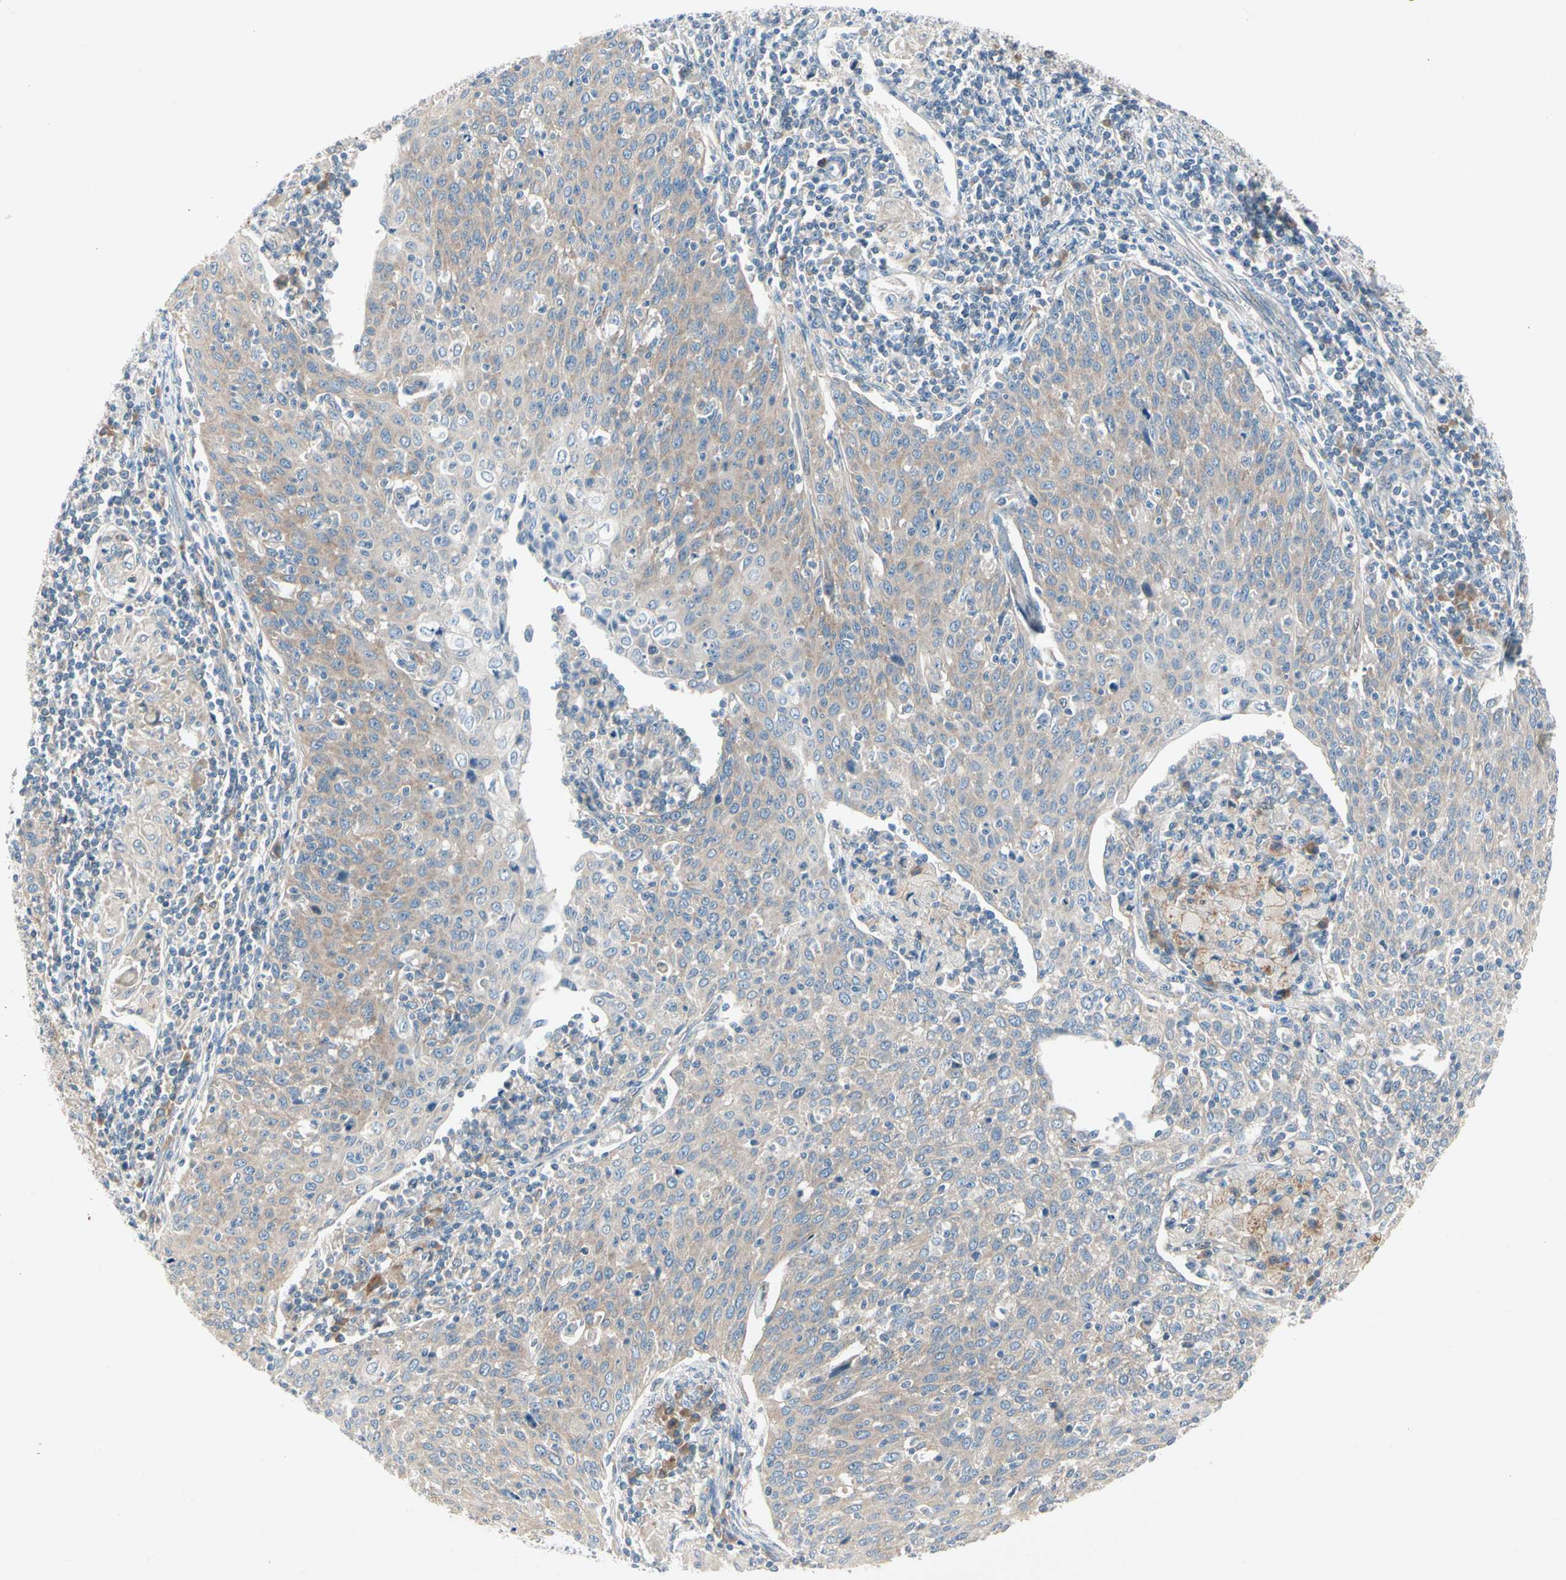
{"staining": {"intensity": "weak", "quantity": ">75%", "location": "cytoplasmic/membranous"}, "tissue": "cervical cancer", "cell_type": "Tumor cells", "image_type": "cancer", "snomed": [{"axis": "morphology", "description": "Squamous cell carcinoma, NOS"}, {"axis": "topography", "description": "Cervix"}], "caption": "Weak cytoplasmic/membranous positivity for a protein is identified in about >75% of tumor cells of cervical cancer using IHC.", "gene": "IL1R1", "patient": {"sex": "female", "age": 38}}